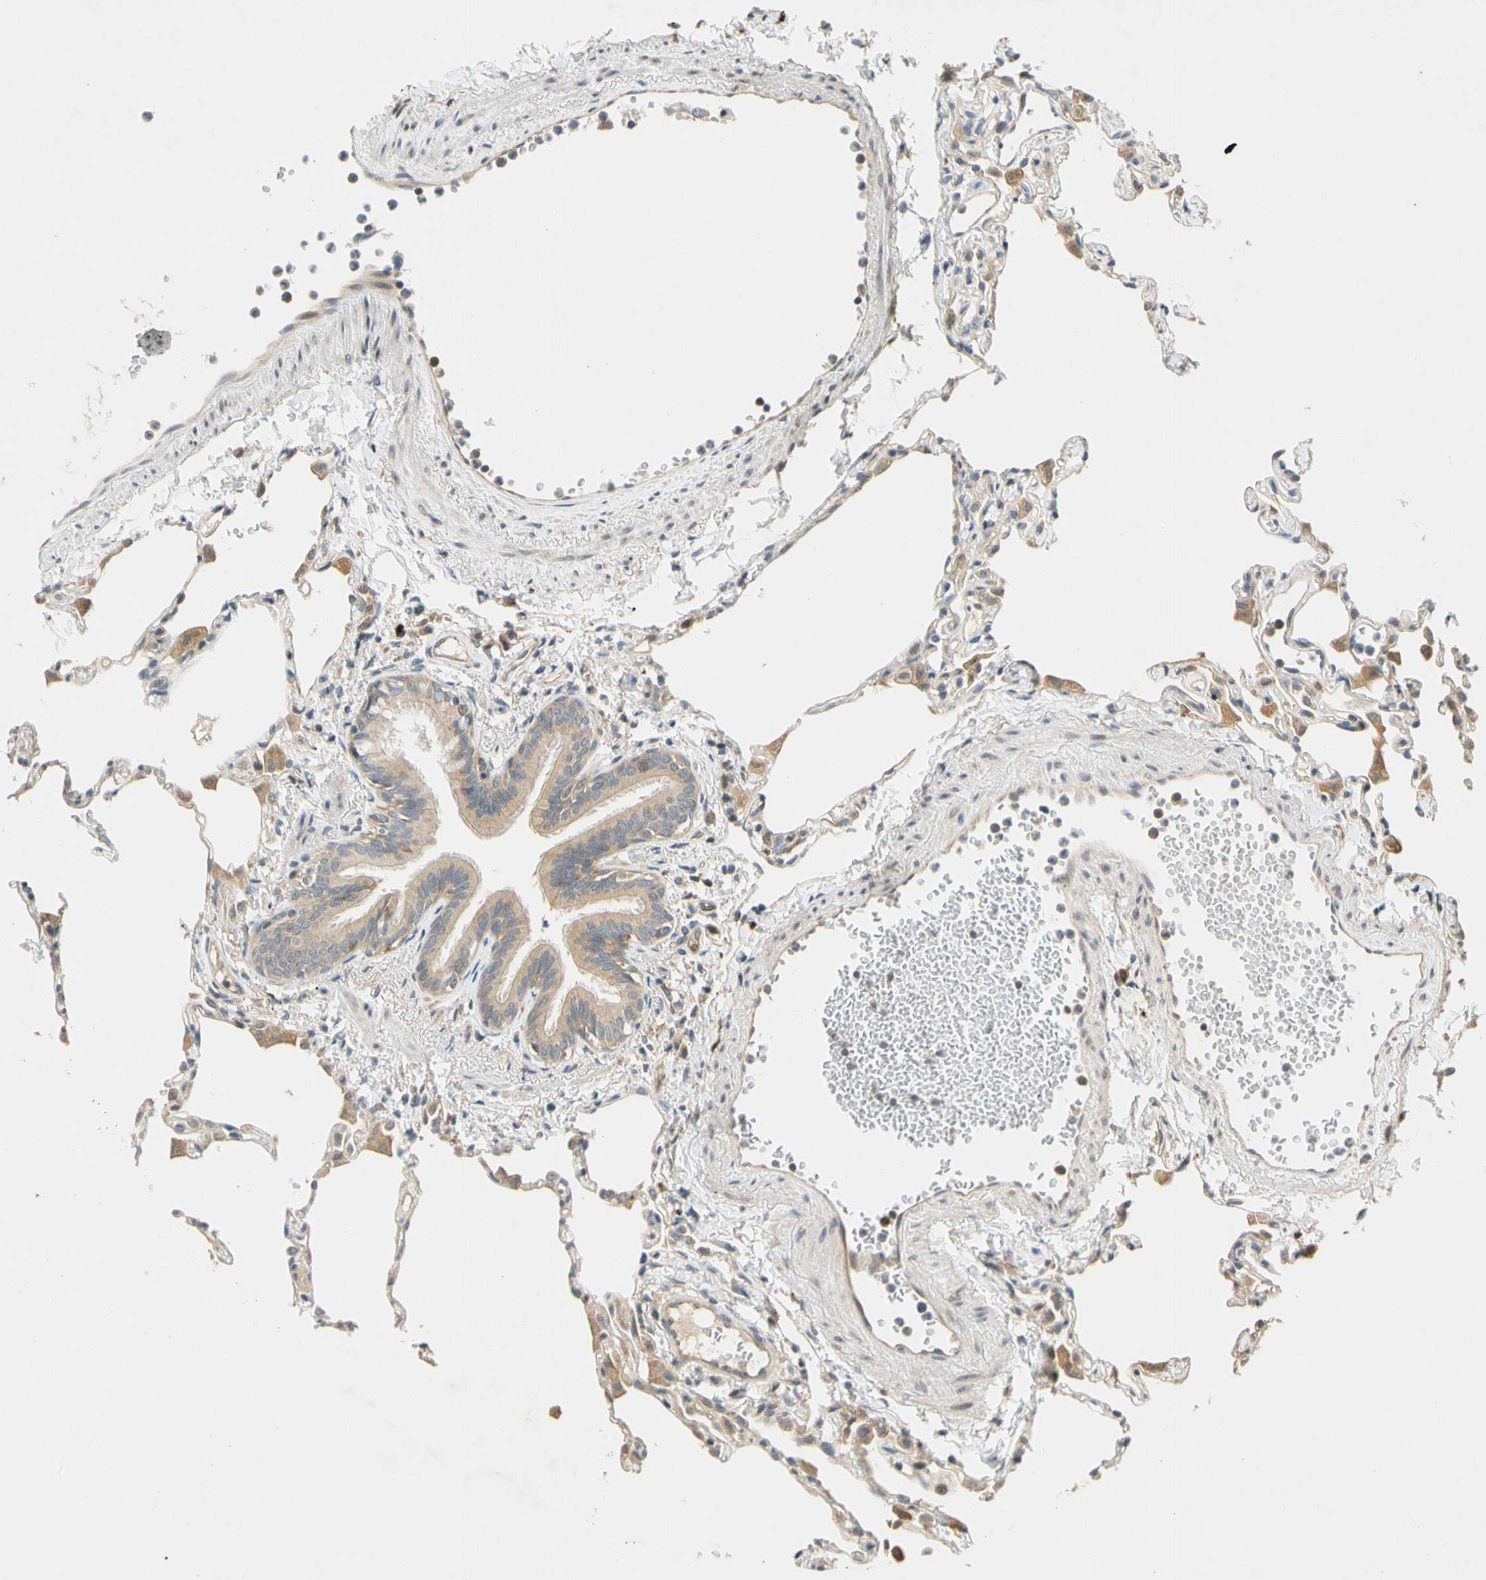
{"staining": {"intensity": "weak", "quantity": "<25%", "location": "cytoplasmic/membranous"}, "tissue": "lung", "cell_type": "Alveolar cells", "image_type": "normal", "snomed": [{"axis": "morphology", "description": "Normal tissue, NOS"}, {"axis": "topography", "description": "Lung"}], "caption": "Immunohistochemical staining of normal lung demonstrates no significant expression in alveolar cells.", "gene": "GATD1", "patient": {"sex": "female", "age": 49}}